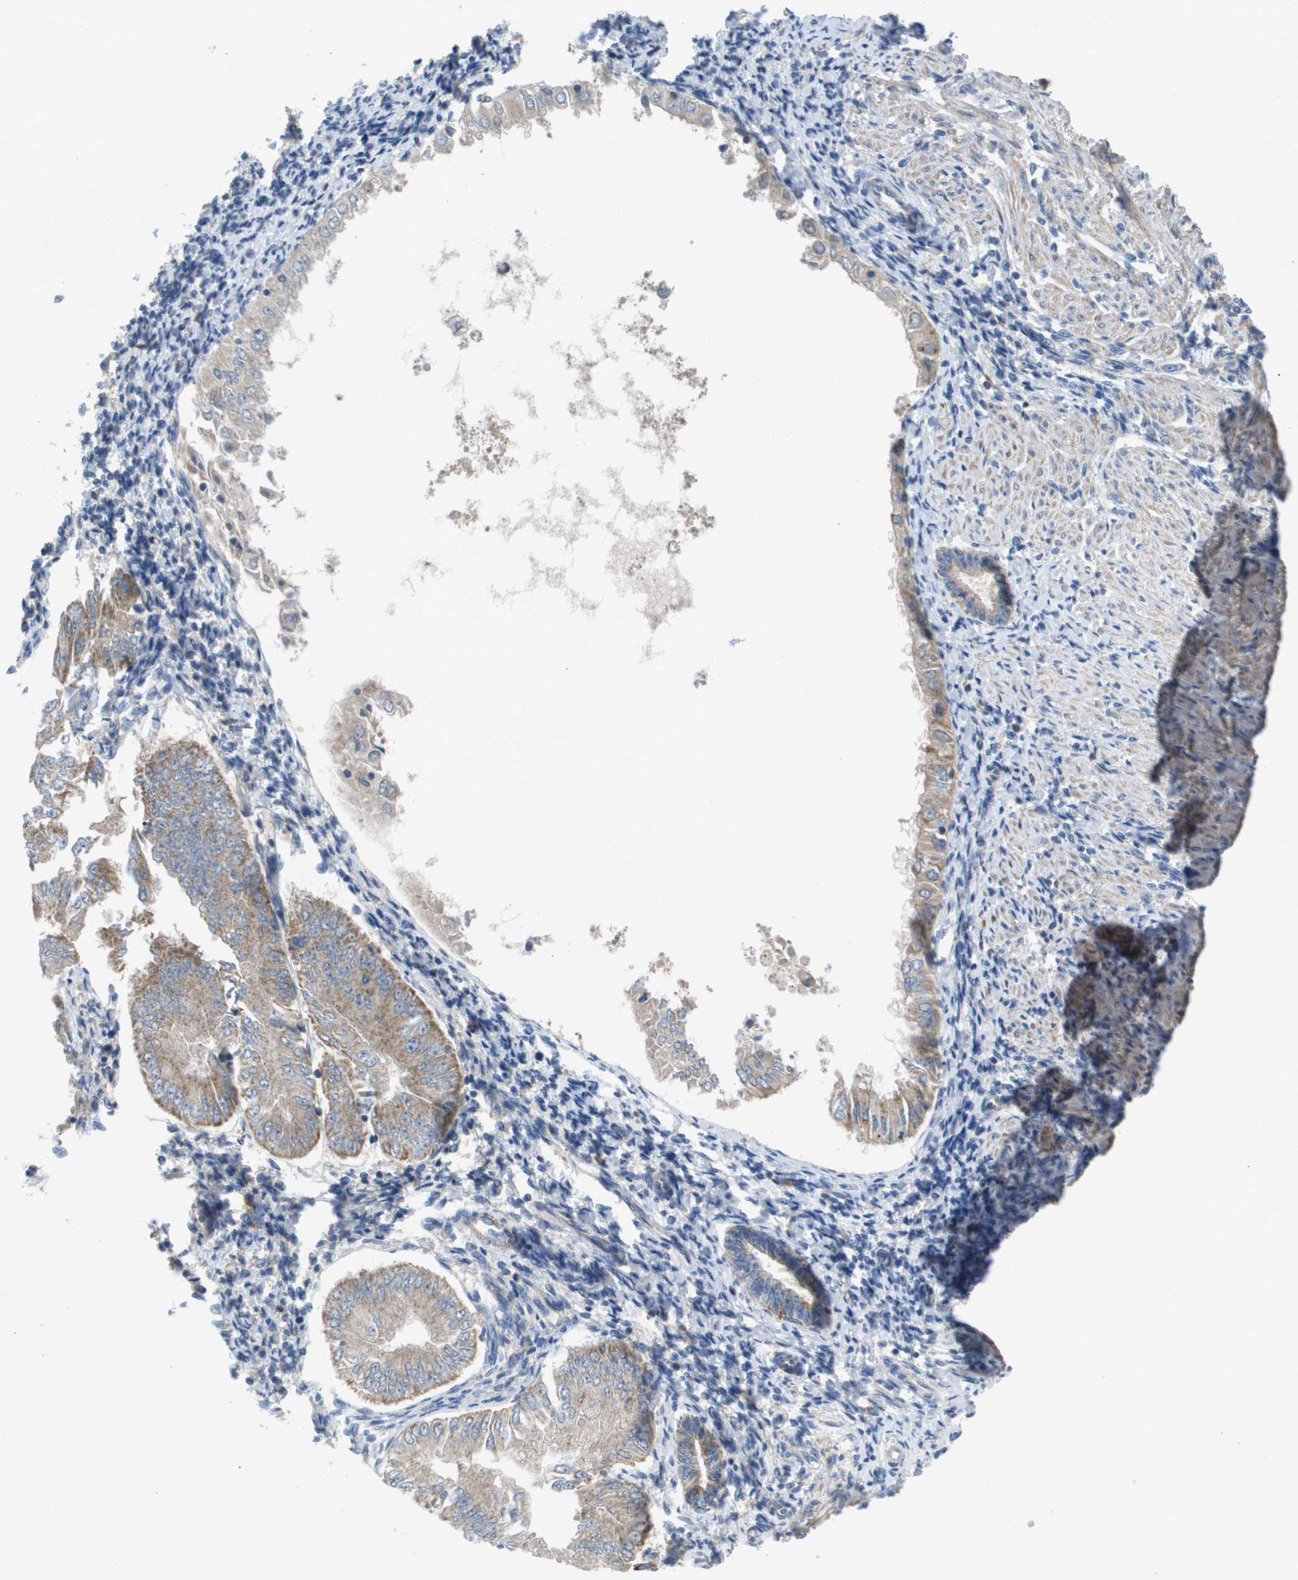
{"staining": {"intensity": "moderate", "quantity": "<25%", "location": "cytoplasmic/membranous"}, "tissue": "endometrial cancer", "cell_type": "Tumor cells", "image_type": "cancer", "snomed": [{"axis": "morphology", "description": "Adenocarcinoma, NOS"}, {"axis": "topography", "description": "Endometrium"}], "caption": "Moderate cytoplasmic/membranous positivity is identified in about <25% of tumor cells in endometrial cancer.", "gene": "B3GNT5", "patient": {"sex": "female", "age": 53}}